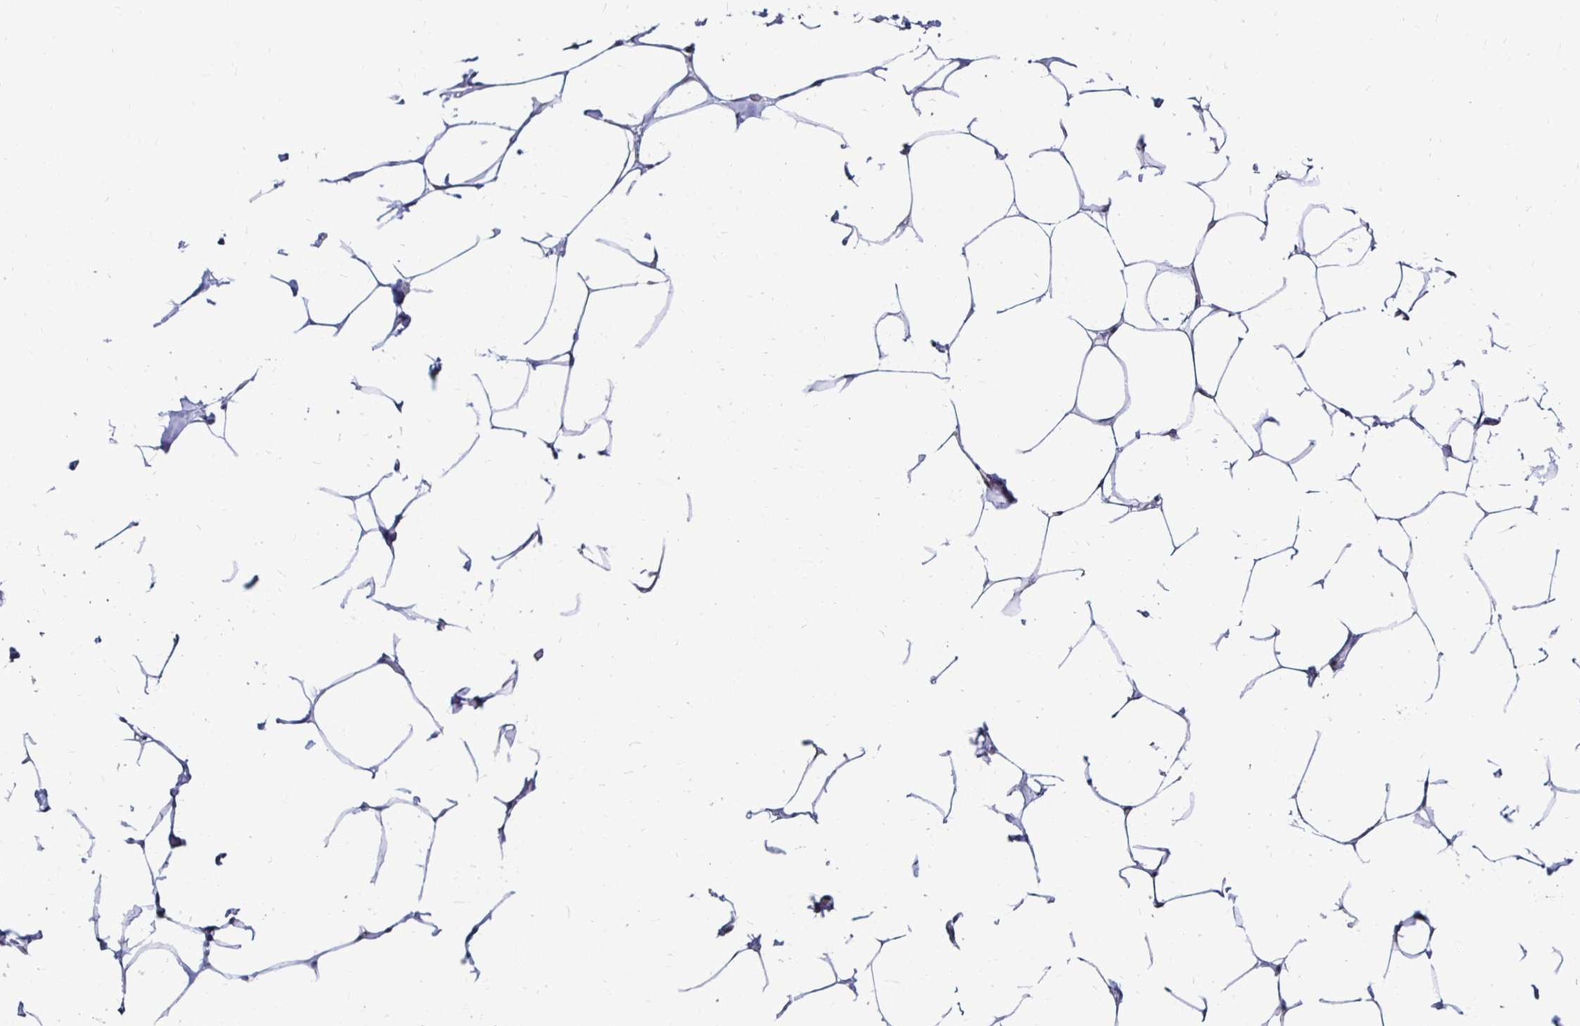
{"staining": {"intensity": "negative", "quantity": "none", "location": "none"}, "tissue": "breast", "cell_type": "Adipocytes", "image_type": "normal", "snomed": [{"axis": "morphology", "description": "Normal tissue, NOS"}, {"axis": "topography", "description": "Breast"}], "caption": "IHC micrograph of normal human breast stained for a protein (brown), which reveals no expression in adipocytes. The staining is performed using DAB (3,3'-diaminobenzidine) brown chromogen with nuclei counter-stained in using hematoxylin.", "gene": "TXN", "patient": {"sex": "female", "age": 27}}